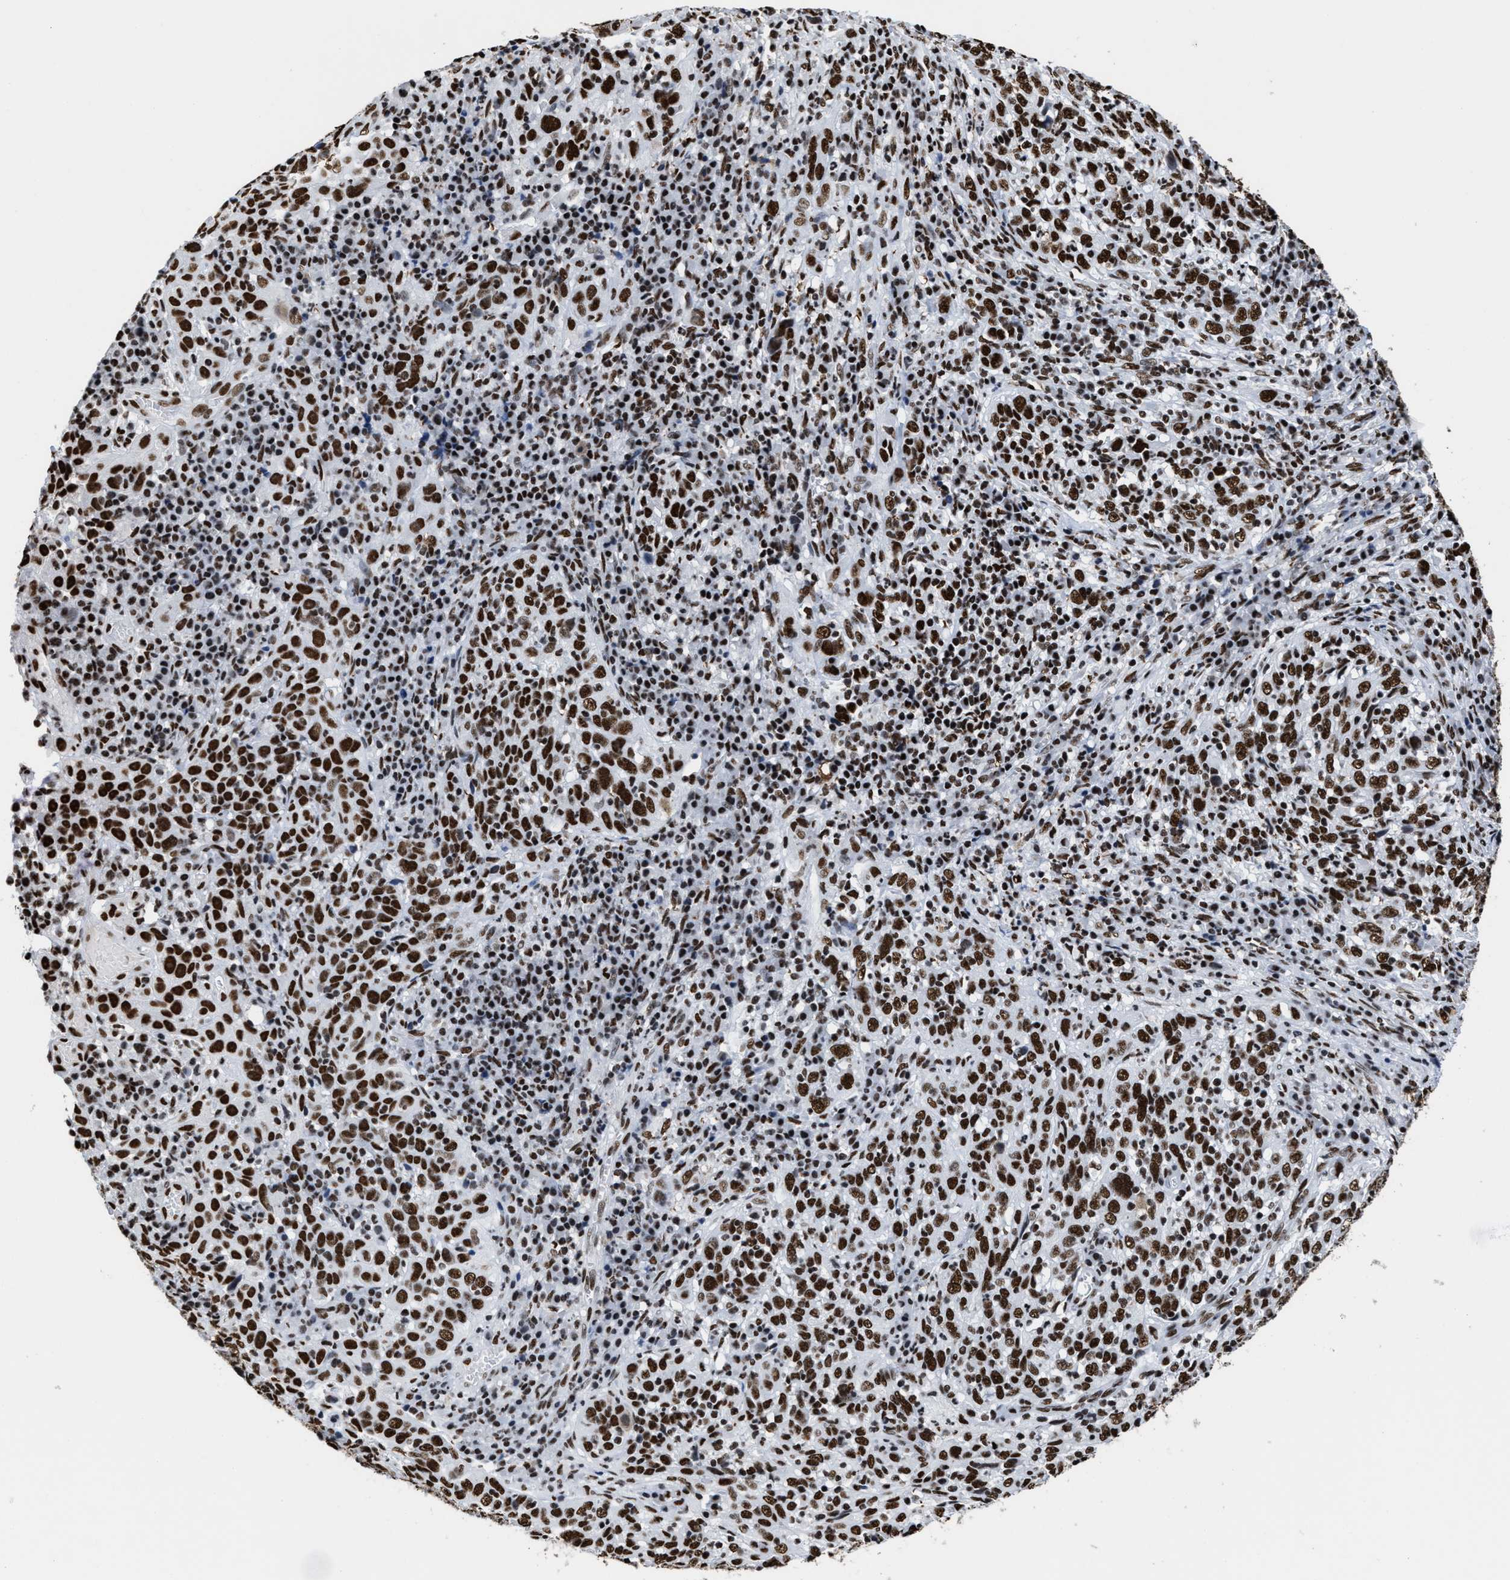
{"staining": {"intensity": "strong", "quantity": ">75%", "location": "nuclear"}, "tissue": "cervical cancer", "cell_type": "Tumor cells", "image_type": "cancer", "snomed": [{"axis": "morphology", "description": "Squamous cell carcinoma, NOS"}, {"axis": "topography", "description": "Cervix"}], "caption": "Immunohistochemistry photomicrograph of neoplastic tissue: cervical cancer (squamous cell carcinoma) stained using immunohistochemistry (IHC) demonstrates high levels of strong protein expression localized specifically in the nuclear of tumor cells, appearing as a nuclear brown color.", "gene": "SMARCC2", "patient": {"sex": "female", "age": 46}}